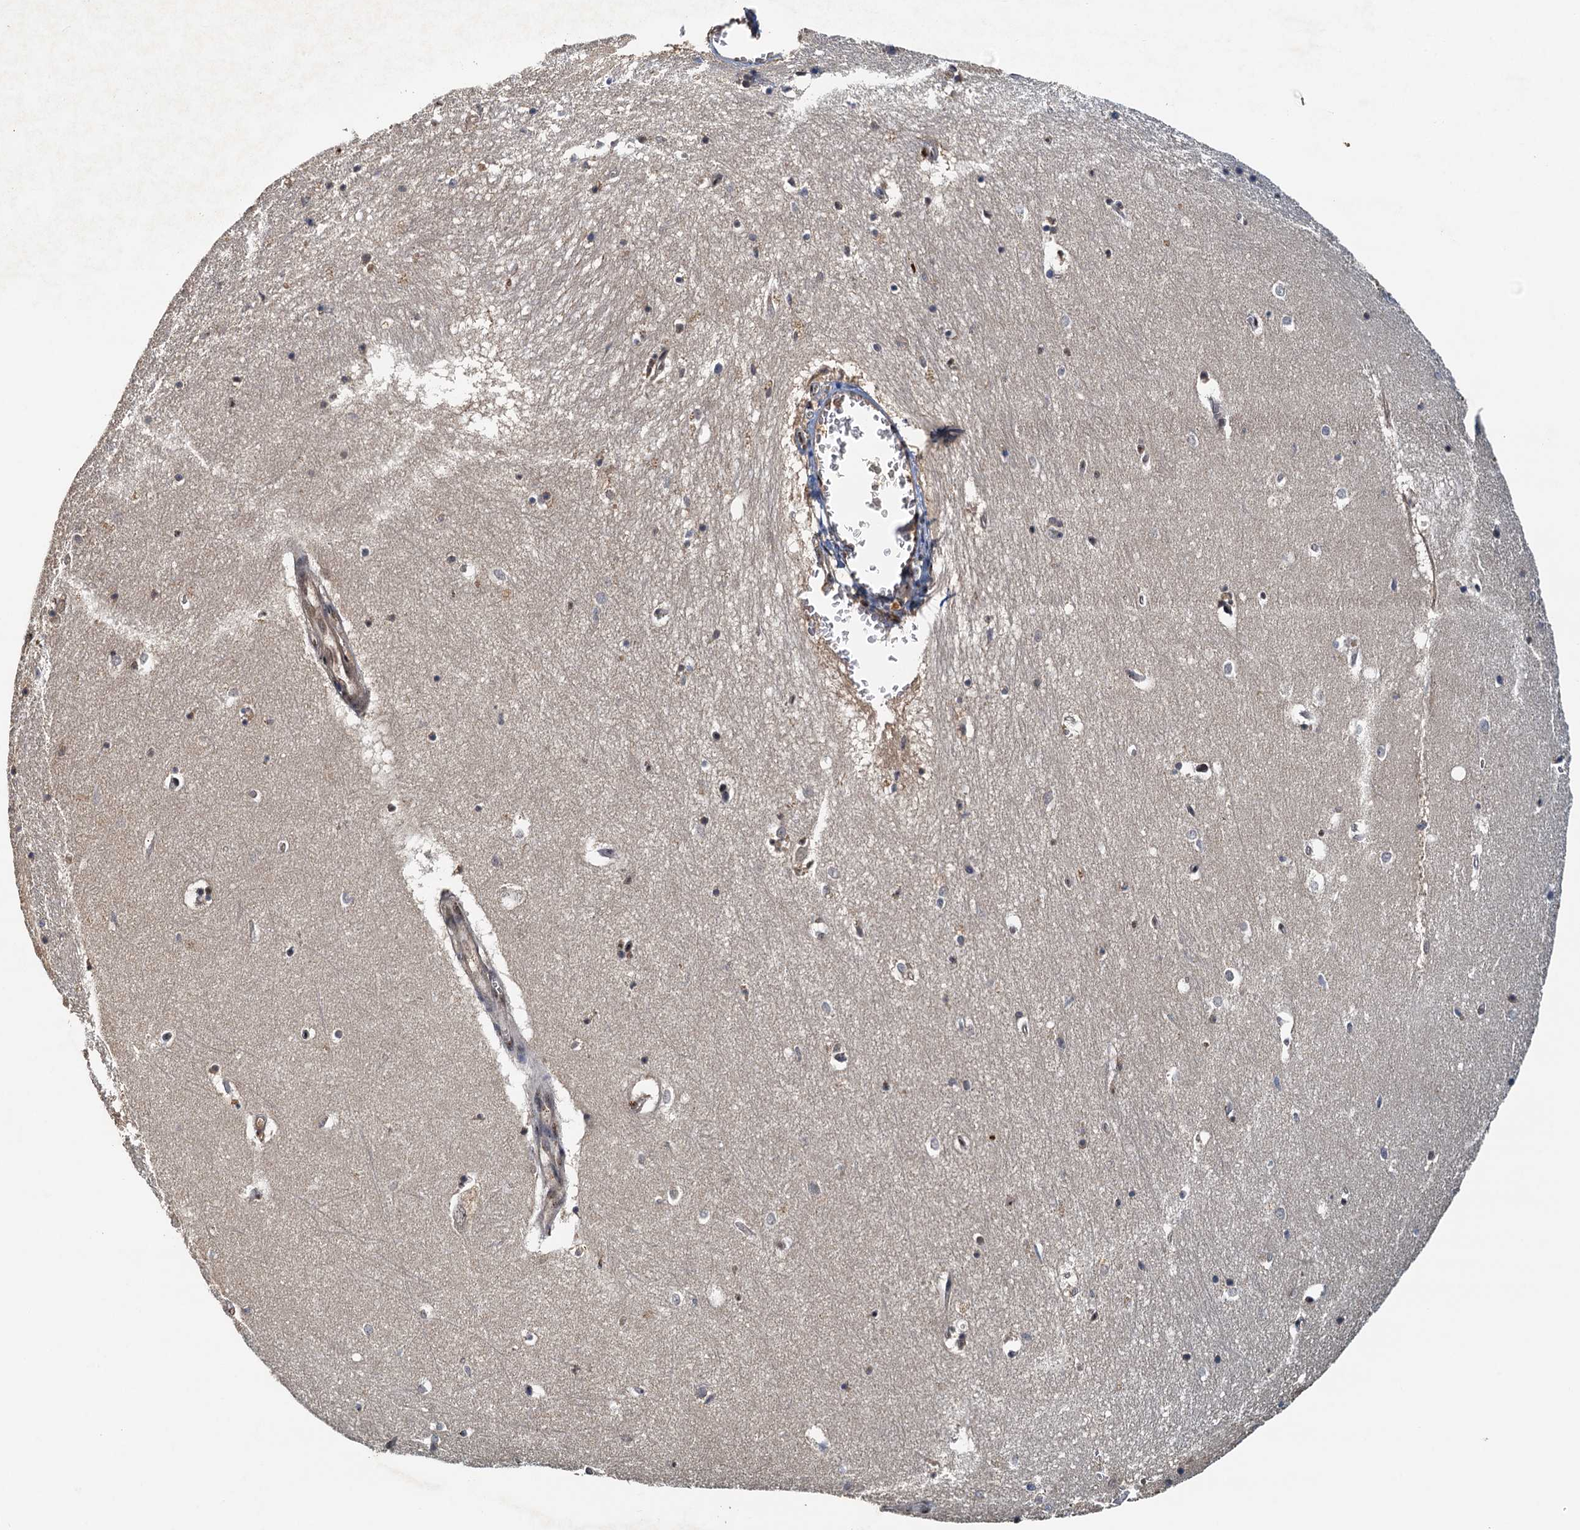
{"staining": {"intensity": "weak", "quantity": "<25%", "location": "cytoplasmic/membranous"}, "tissue": "hippocampus", "cell_type": "Glial cells", "image_type": "normal", "snomed": [{"axis": "morphology", "description": "Normal tissue, NOS"}, {"axis": "topography", "description": "Hippocampus"}], "caption": "This image is of normal hippocampus stained with immunohistochemistry (IHC) to label a protein in brown with the nuclei are counter-stained blue. There is no expression in glial cells.", "gene": "UBL7", "patient": {"sex": "female", "age": 64}}